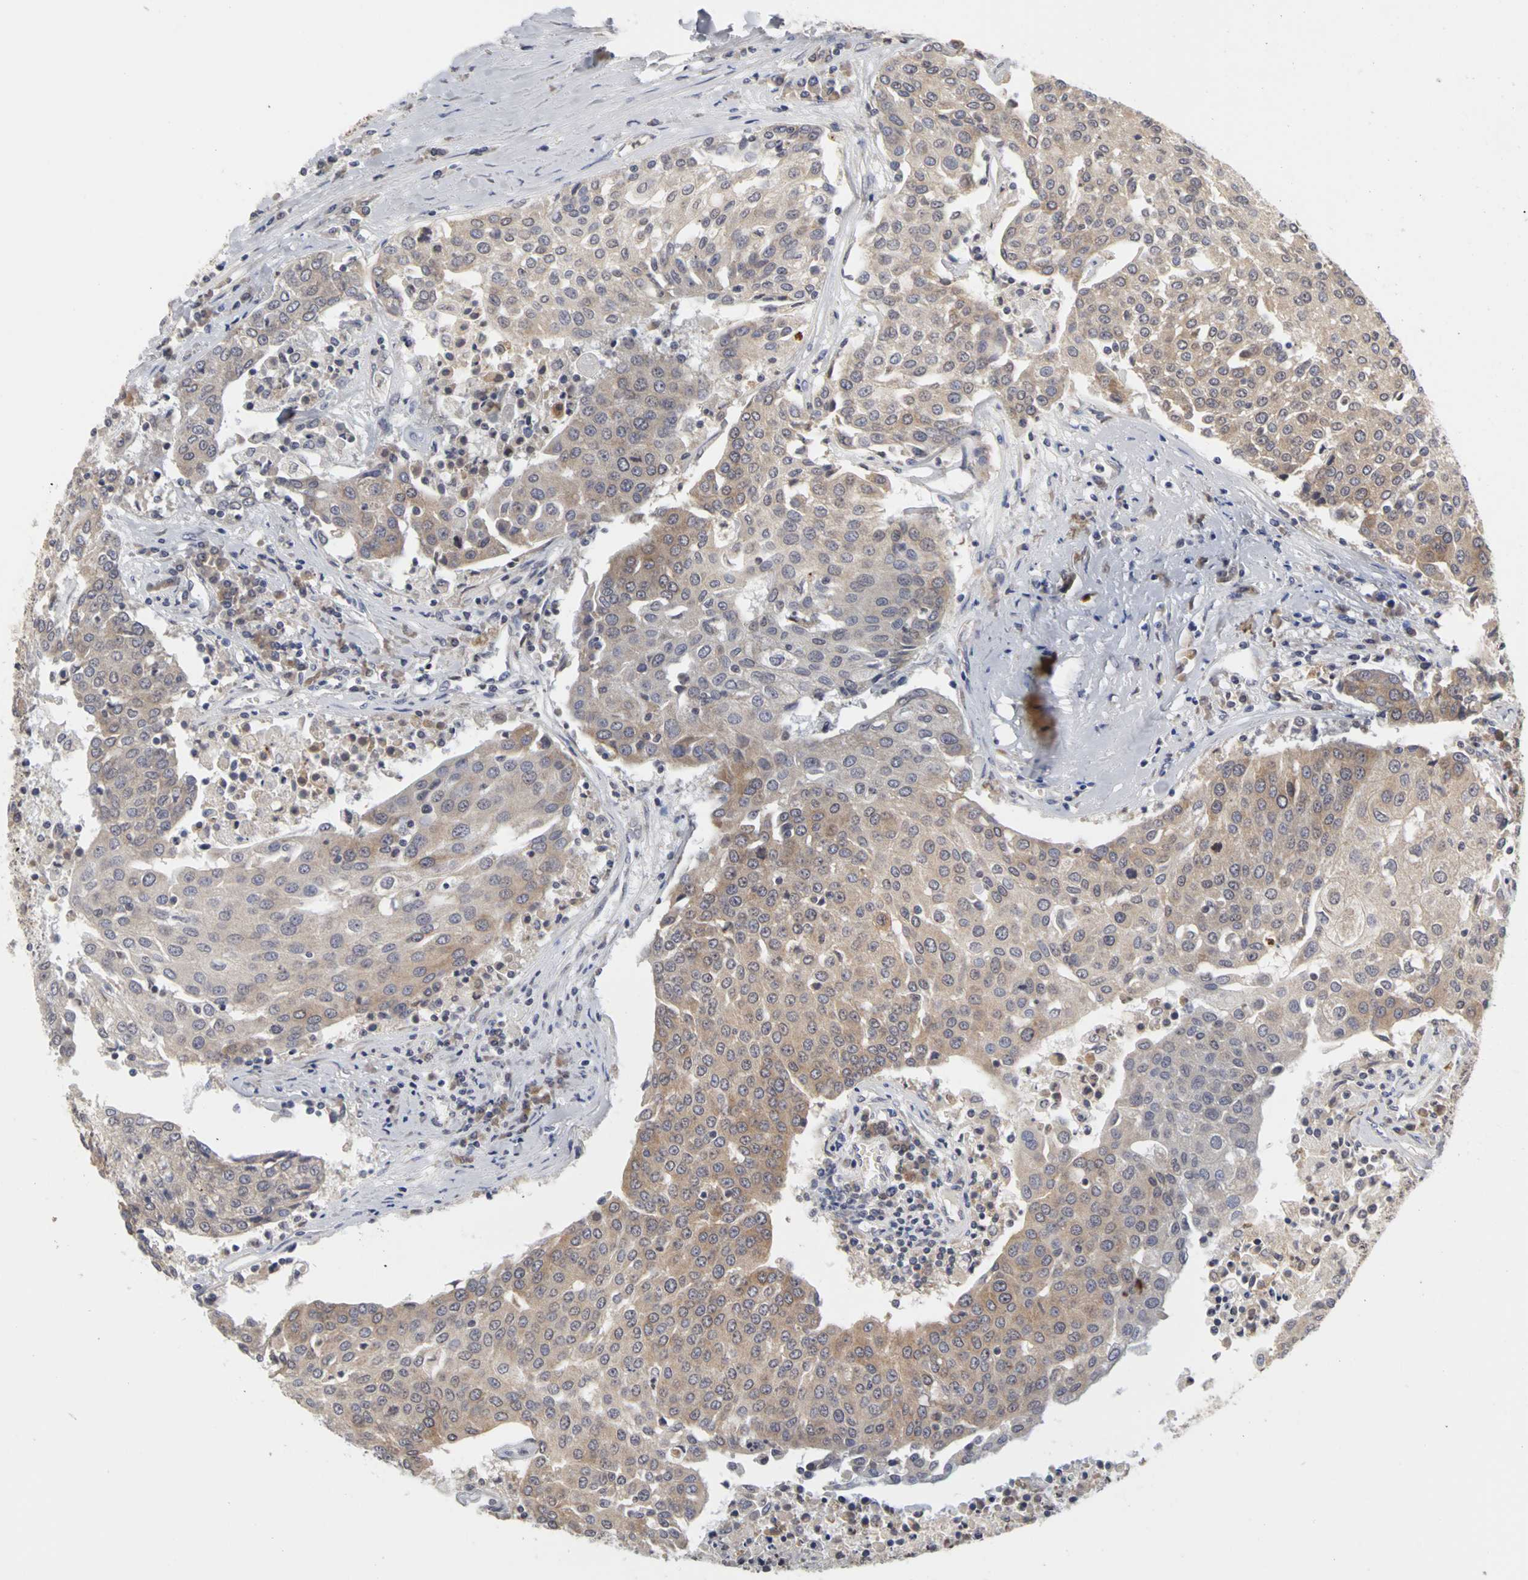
{"staining": {"intensity": "weak", "quantity": ">75%", "location": "cytoplasmic/membranous"}, "tissue": "urothelial cancer", "cell_type": "Tumor cells", "image_type": "cancer", "snomed": [{"axis": "morphology", "description": "Urothelial carcinoma, High grade"}, {"axis": "topography", "description": "Urinary bladder"}], "caption": "IHC of human urothelial carcinoma (high-grade) shows low levels of weak cytoplasmic/membranous positivity in approximately >75% of tumor cells.", "gene": "IRAK1", "patient": {"sex": "female", "age": 85}}